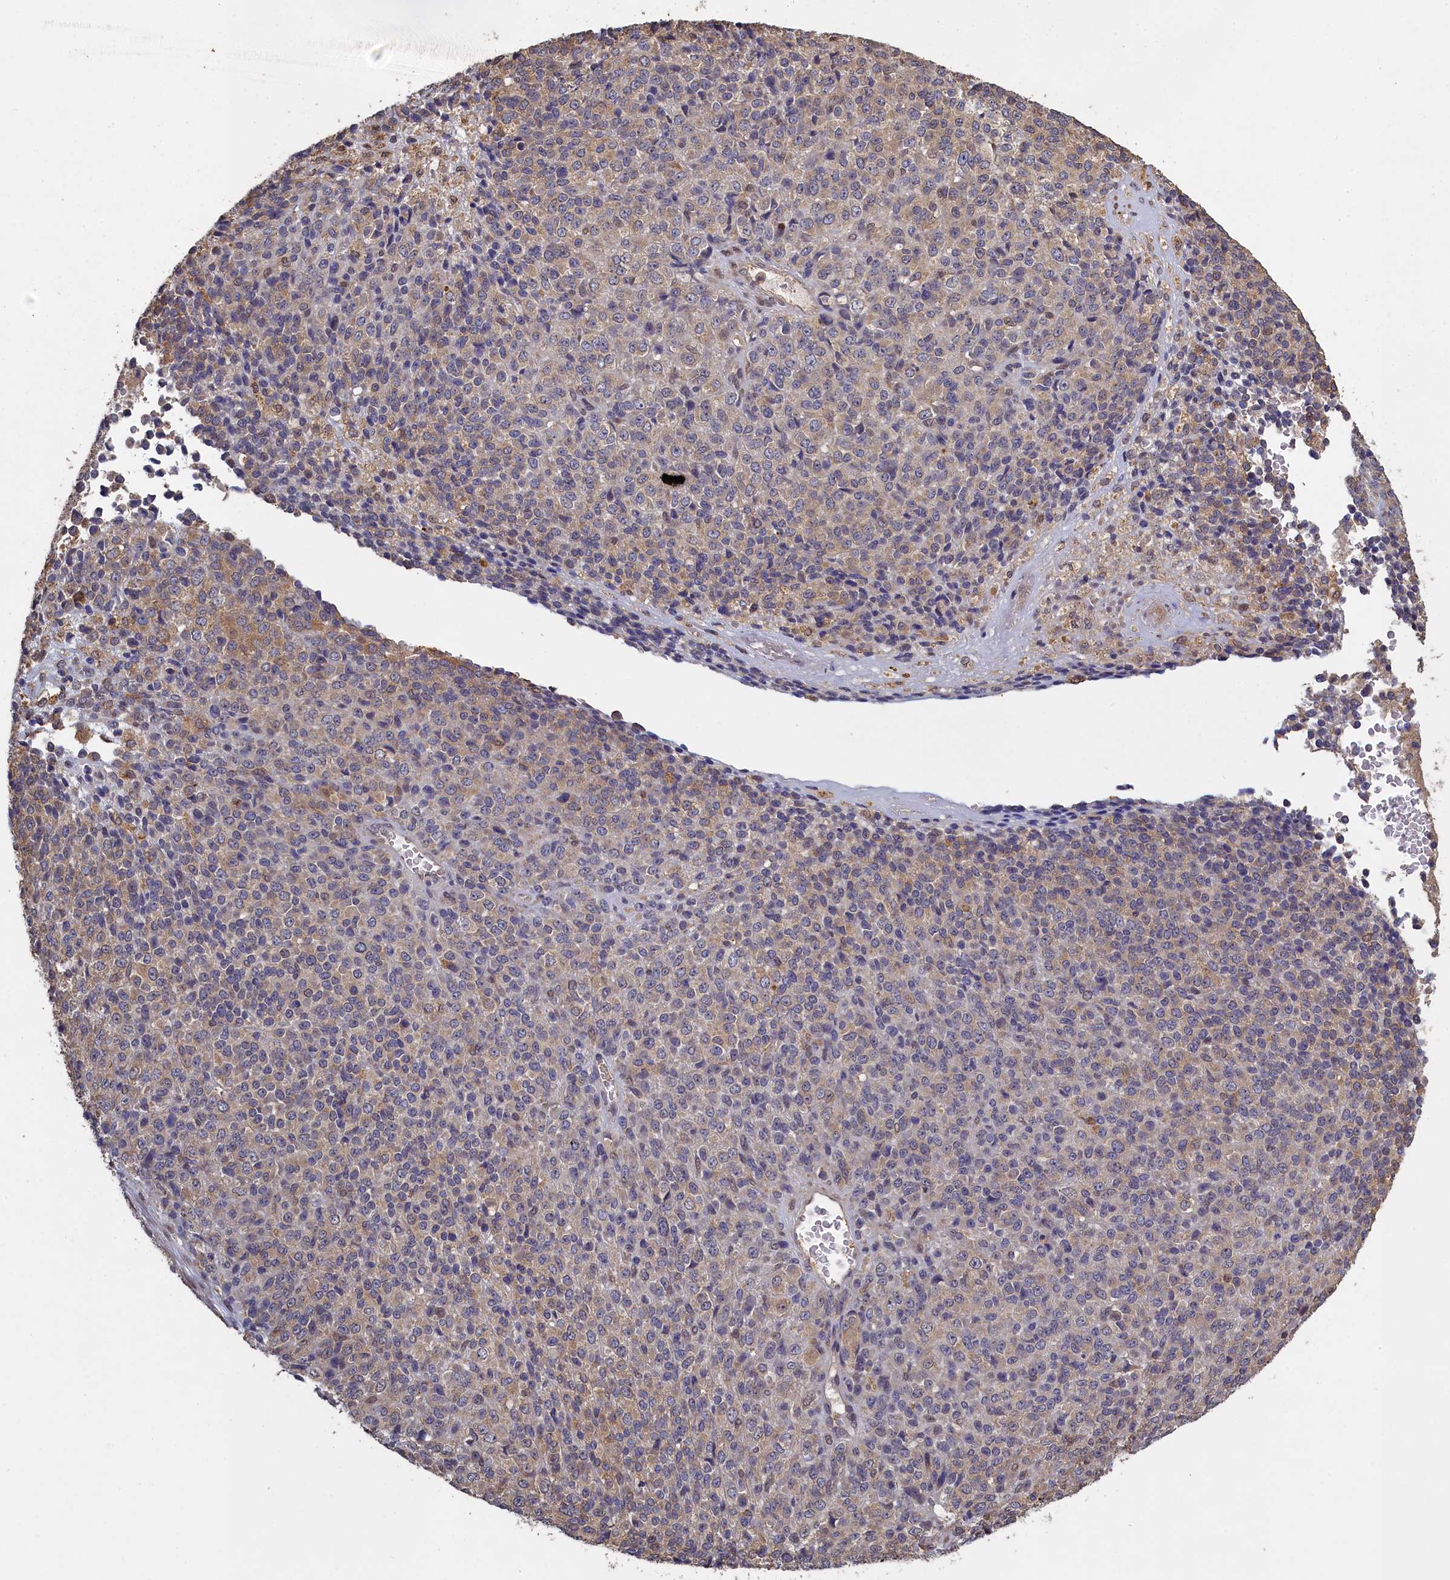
{"staining": {"intensity": "weak", "quantity": "25%-75%", "location": "cytoplasmic/membranous"}, "tissue": "melanoma", "cell_type": "Tumor cells", "image_type": "cancer", "snomed": [{"axis": "morphology", "description": "Malignant melanoma, Metastatic site"}, {"axis": "topography", "description": "Brain"}], "caption": "Tumor cells demonstrate low levels of weak cytoplasmic/membranous staining in approximately 25%-75% of cells in melanoma.", "gene": "UCHL3", "patient": {"sex": "female", "age": 56}}